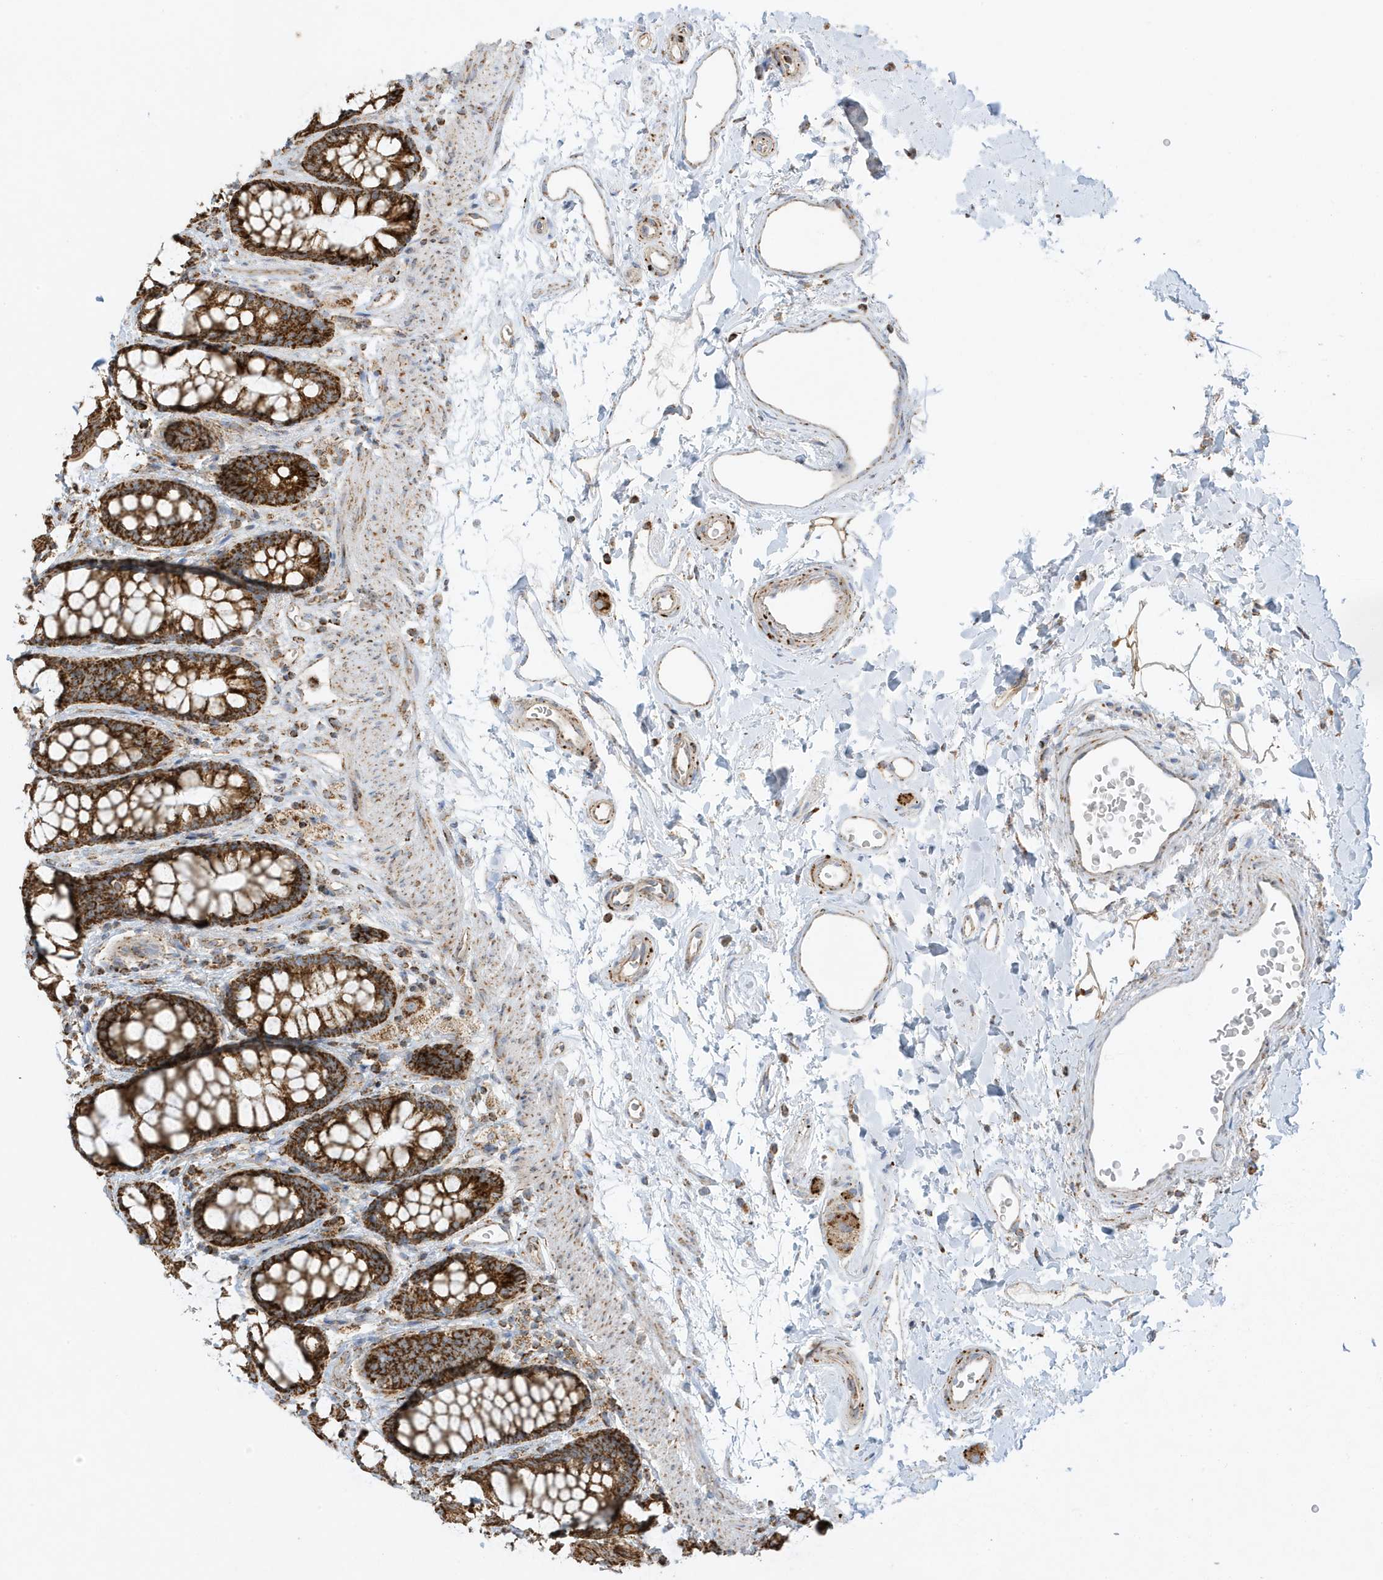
{"staining": {"intensity": "strong", "quantity": ">75%", "location": "cytoplasmic/membranous"}, "tissue": "rectum", "cell_type": "Glandular cells", "image_type": "normal", "snomed": [{"axis": "morphology", "description": "Normal tissue, NOS"}, {"axis": "topography", "description": "Rectum"}], "caption": "Glandular cells display strong cytoplasmic/membranous staining in approximately >75% of cells in benign rectum.", "gene": "ATP5ME", "patient": {"sex": "female", "age": 65}}